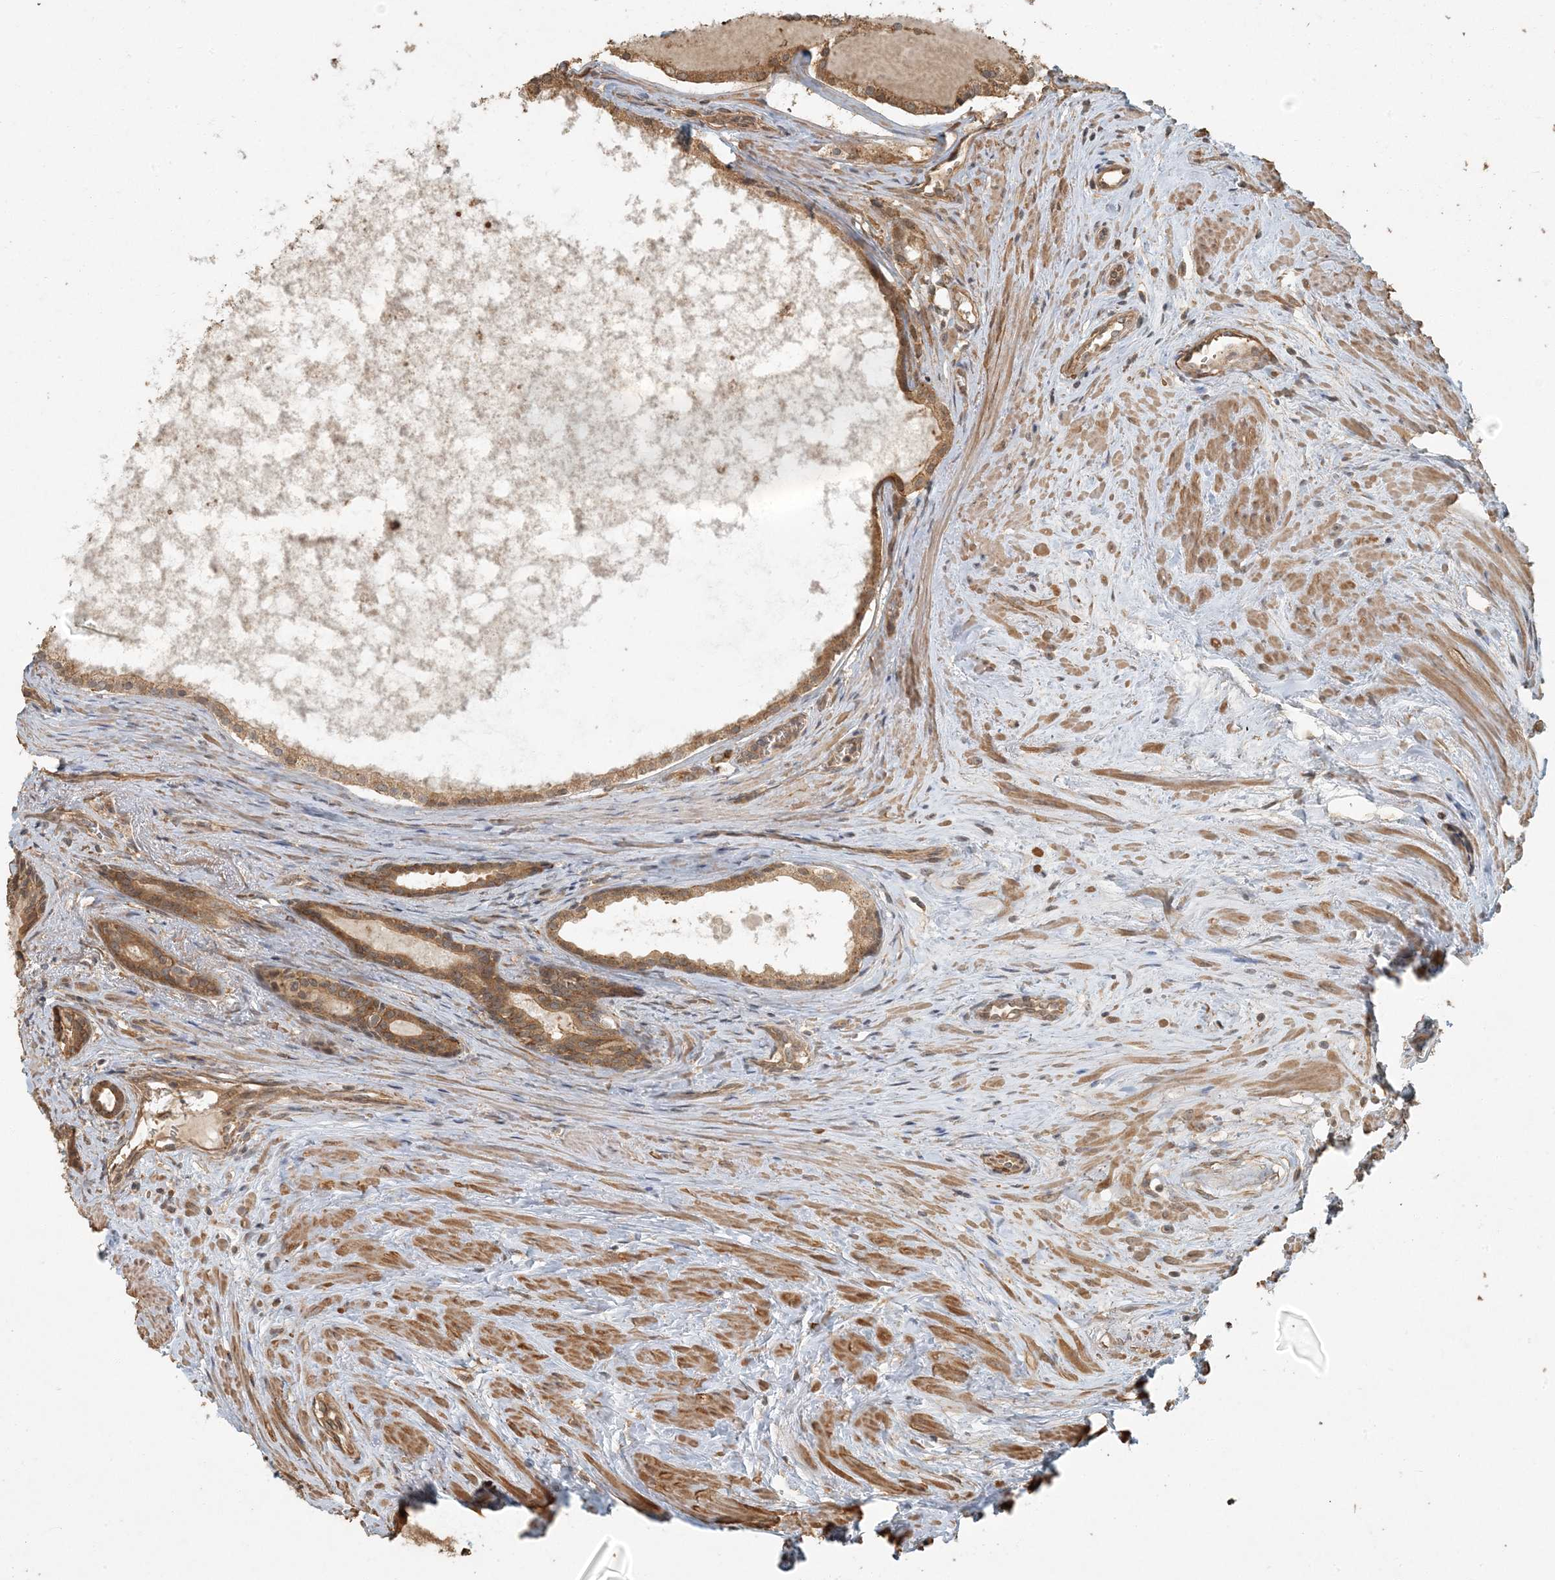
{"staining": {"intensity": "moderate", "quantity": ">75%", "location": "cytoplasmic/membranous"}, "tissue": "prostate cancer", "cell_type": "Tumor cells", "image_type": "cancer", "snomed": [{"axis": "morphology", "description": "Adenocarcinoma, High grade"}, {"axis": "topography", "description": "Prostate"}], "caption": "DAB immunohistochemical staining of human prostate cancer (adenocarcinoma (high-grade)) demonstrates moderate cytoplasmic/membranous protein expression in approximately >75% of tumor cells.", "gene": "AK9", "patient": {"sex": "male", "age": 68}}